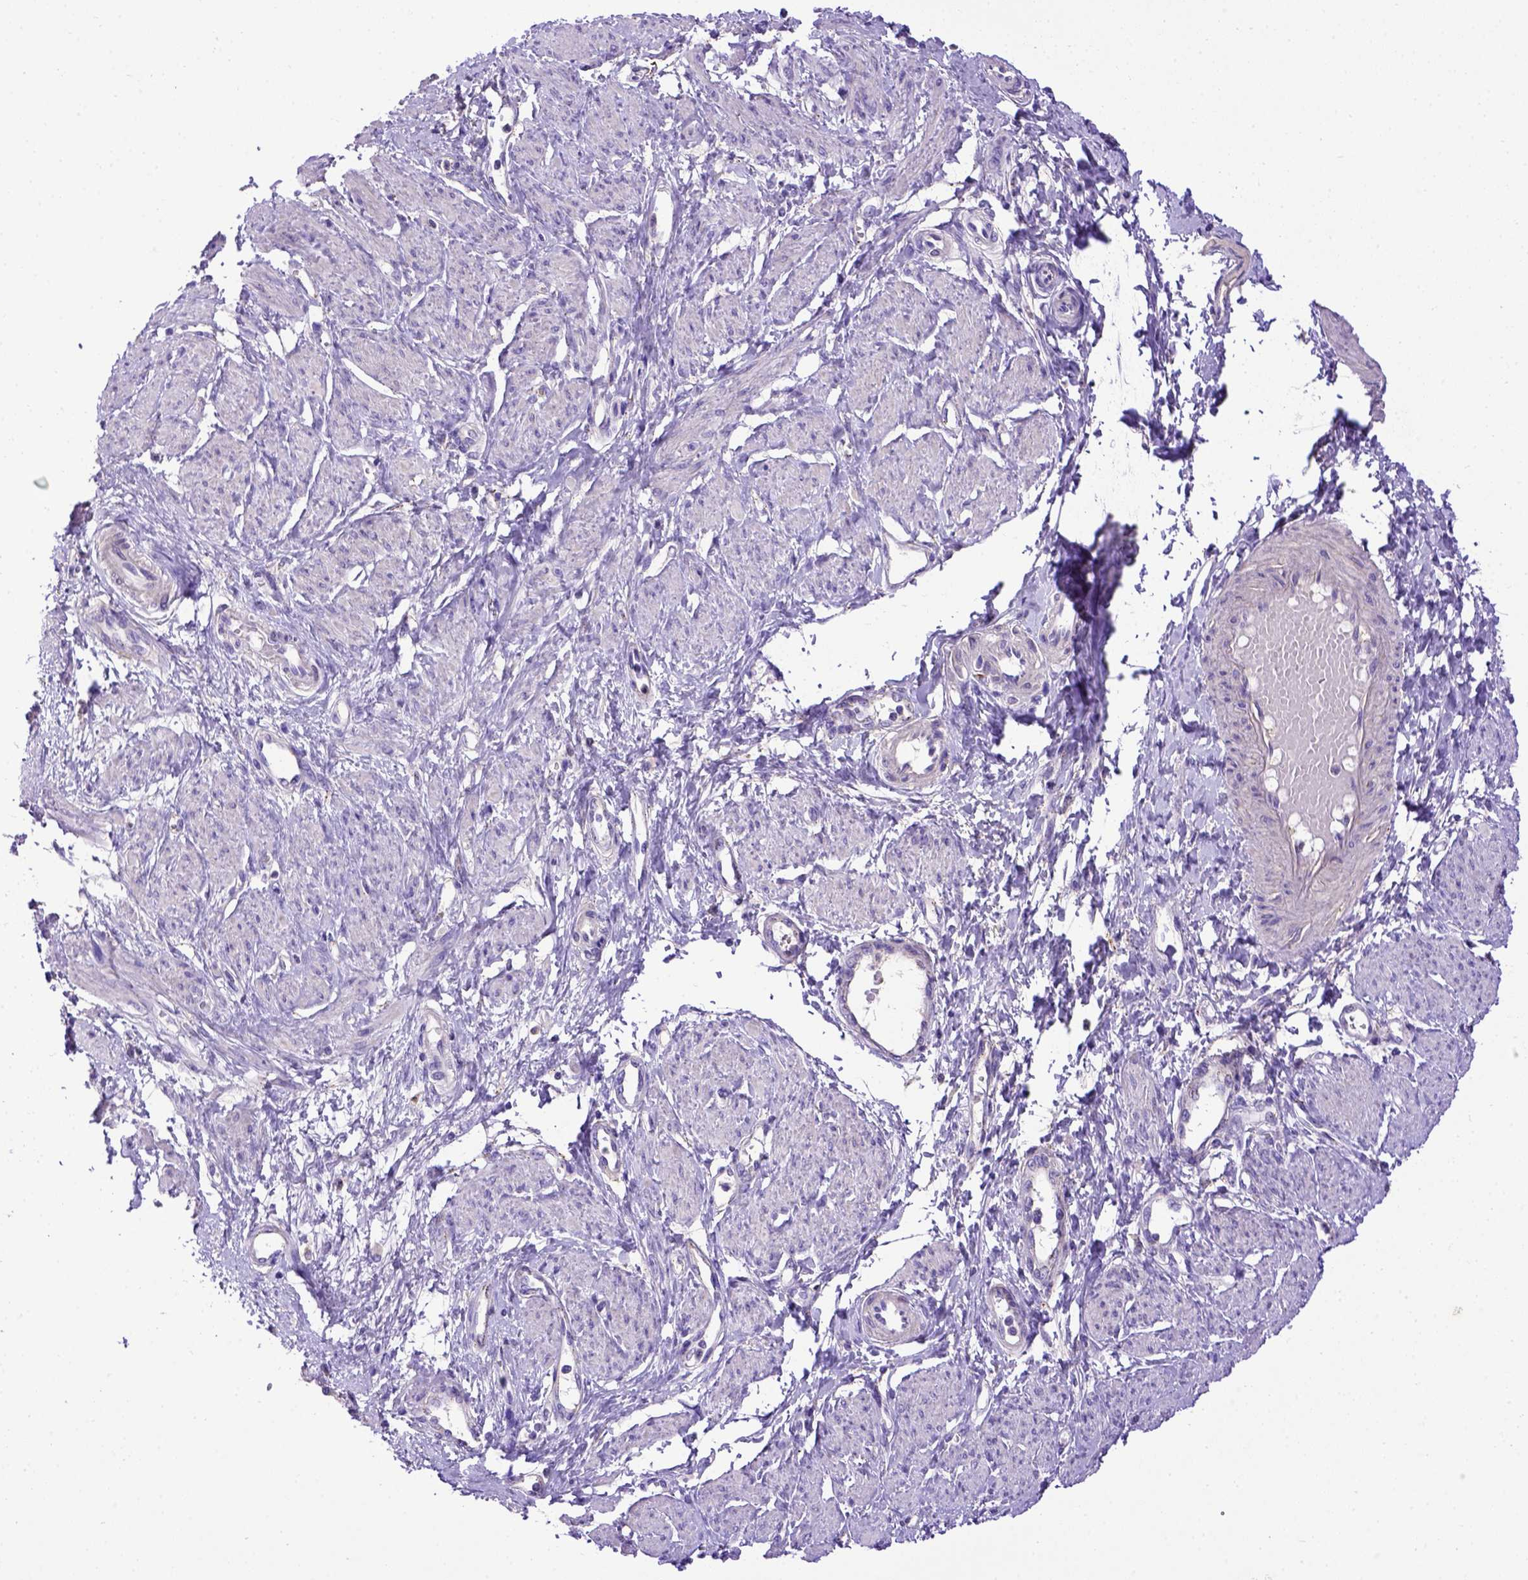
{"staining": {"intensity": "negative", "quantity": "none", "location": "none"}, "tissue": "smooth muscle", "cell_type": "Smooth muscle cells", "image_type": "normal", "snomed": [{"axis": "morphology", "description": "Normal tissue, NOS"}, {"axis": "topography", "description": "Smooth muscle"}, {"axis": "topography", "description": "Uterus"}], "caption": "Immunohistochemical staining of normal human smooth muscle displays no significant positivity in smooth muscle cells. (DAB immunohistochemistry visualized using brightfield microscopy, high magnification).", "gene": "ADAM12", "patient": {"sex": "female", "age": 39}}